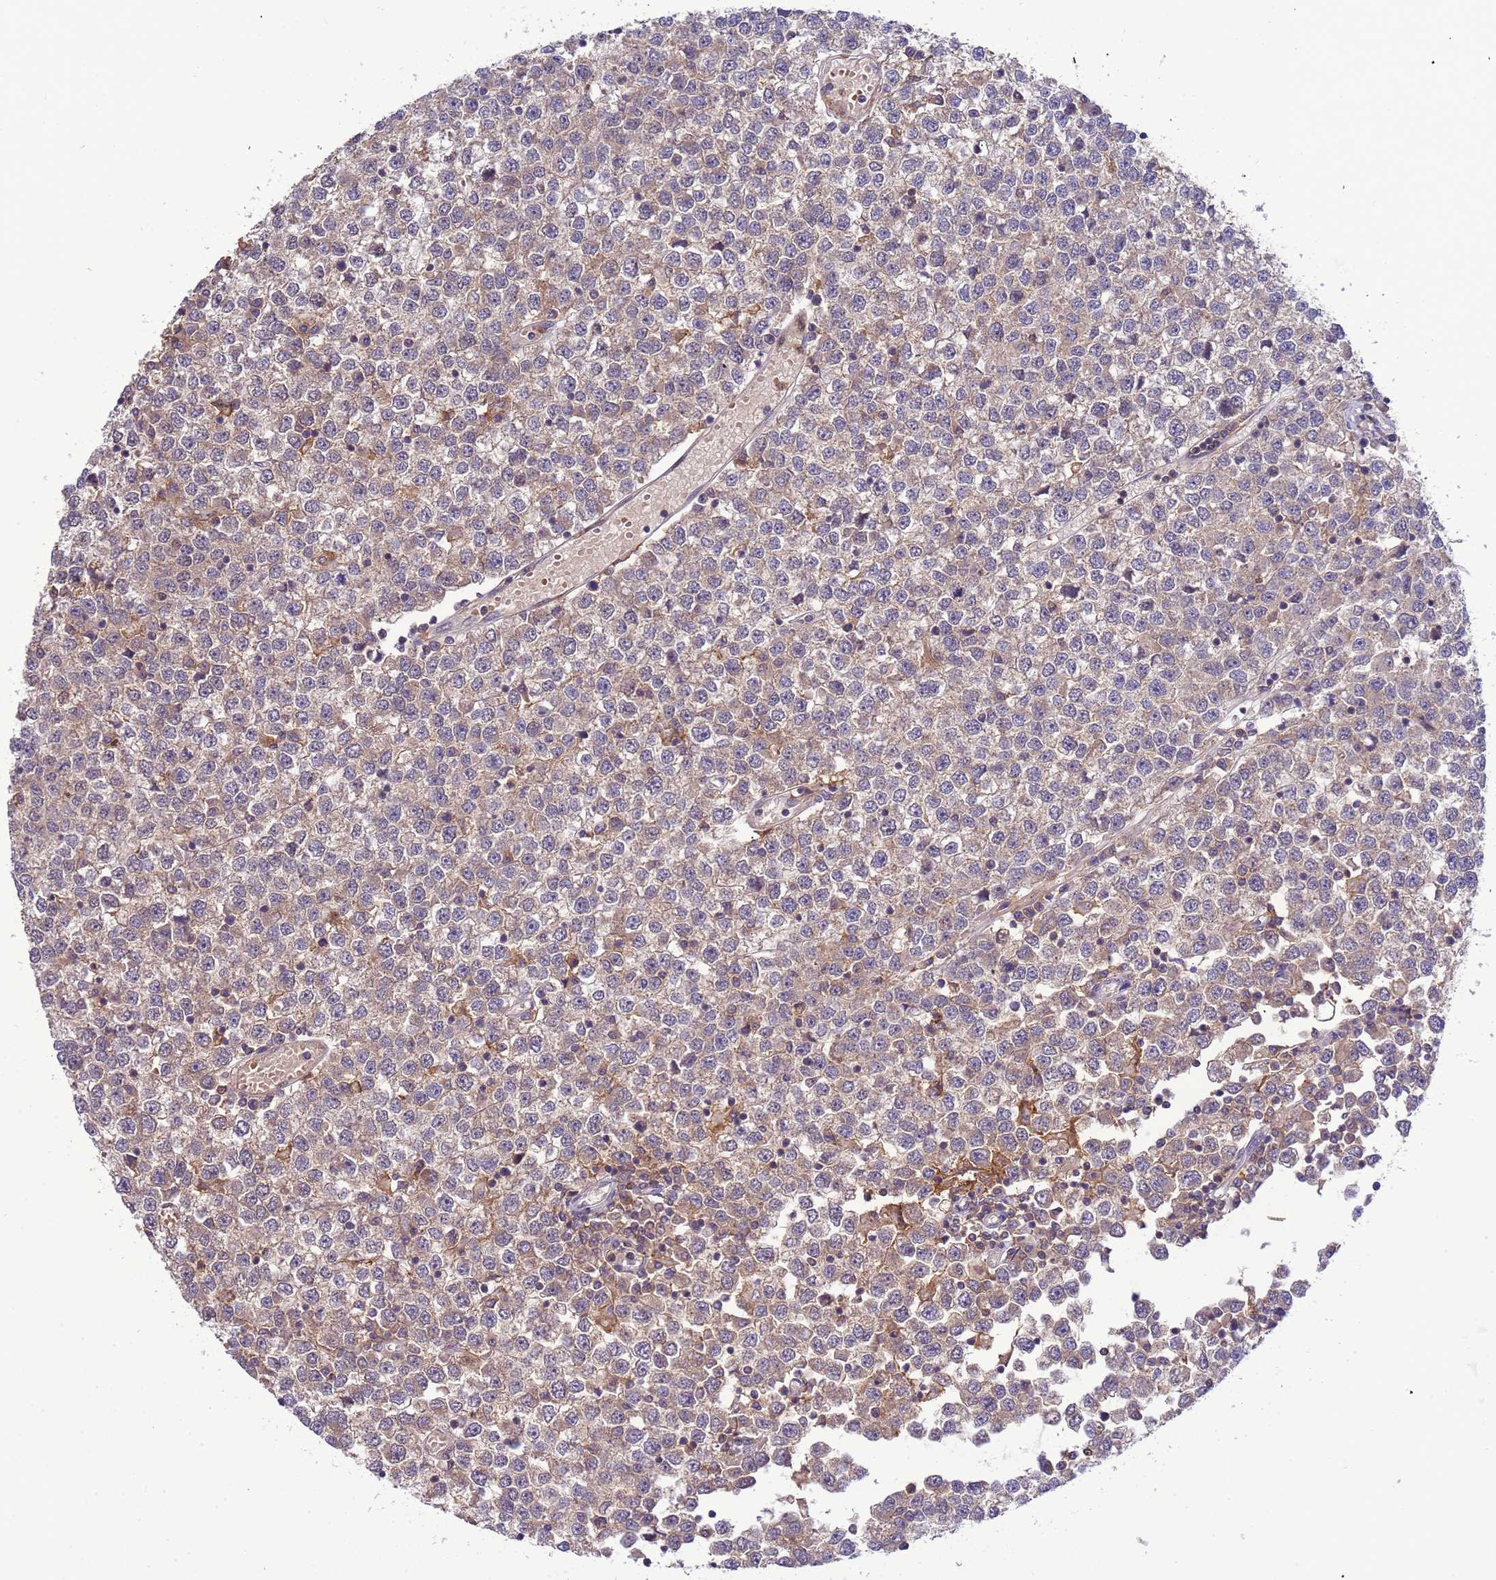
{"staining": {"intensity": "weak", "quantity": "25%-75%", "location": "cytoplasmic/membranous"}, "tissue": "testis cancer", "cell_type": "Tumor cells", "image_type": "cancer", "snomed": [{"axis": "morphology", "description": "Seminoma, NOS"}, {"axis": "topography", "description": "Testis"}], "caption": "Testis cancer stained with a protein marker reveals weak staining in tumor cells.", "gene": "CD53", "patient": {"sex": "male", "age": 65}}